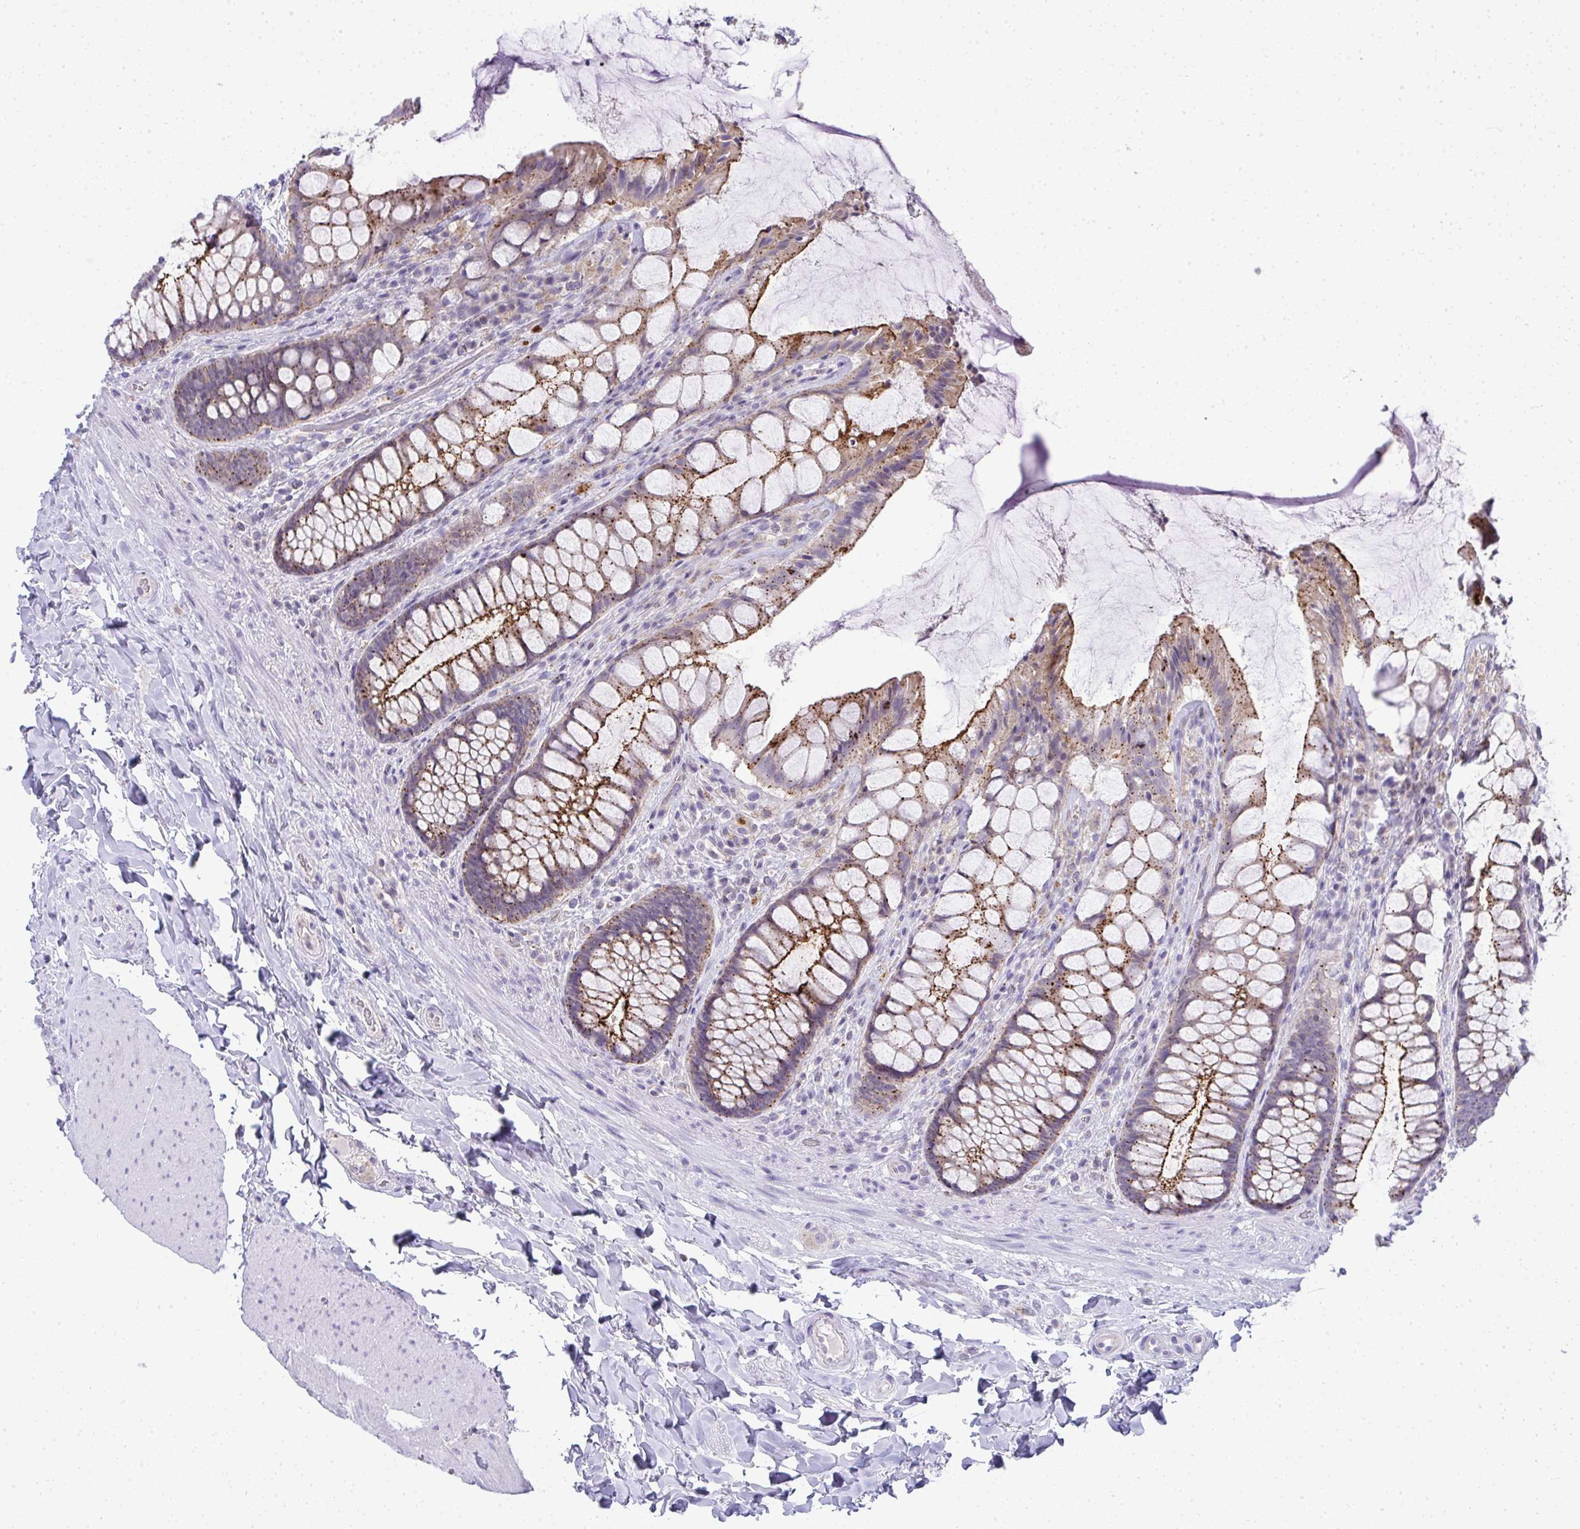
{"staining": {"intensity": "moderate", "quantity": ">75%", "location": "cytoplasmic/membranous"}, "tissue": "rectum", "cell_type": "Glandular cells", "image_type": "normal", "snomed": [{"axis": "morphology", "description": "Normal tissue, NOS"}, {"axis": "topography", "description": "Rectum"}], "caption": "Rectum was stained to show a protein in brown. There is medium levels of moderate cytoplasmic/membranous expression in about >75% of glandular cells. (Stains: DAB (3,3'-diaminobenzidine) in brown, nuclei in blue, Microscopy: brightfield microscopy at high magnification).", "gene": "VPS4B", "patient": {"sex": "female", "age": 58}}